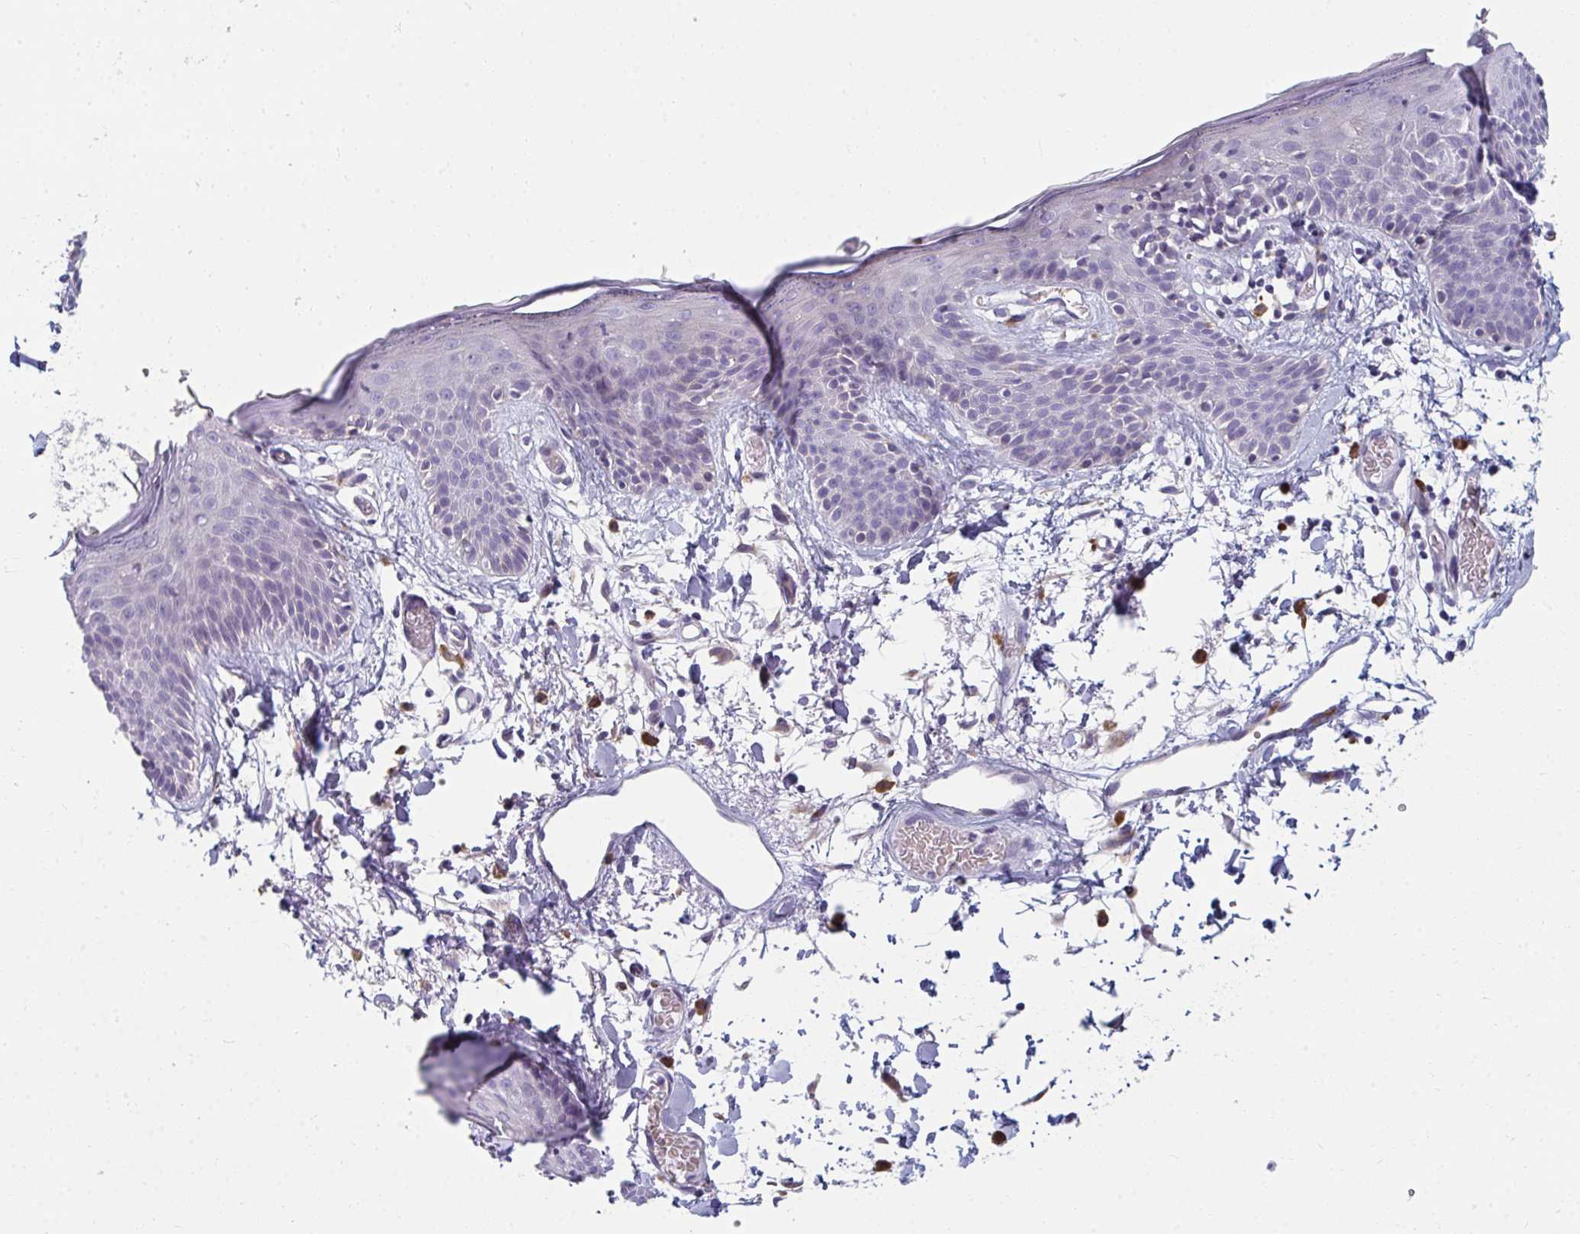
{"staining": {"intensity": "negative", "quantity": "none", "location": "none"}, "tissue": "skin", "cell_type": "Fibroblasts", "image_type": "normal", "snomed": [{"axis": "morphology", "description": "Normal tissue, NOS"}, {"axis": "topography", "description": "Skin"}], "caption": "IHC image of normal skin: human skin stained with DAB (3,3'-diaminobenzidine) exhibits no significant protein expression in fibroblasts.", "gene": "EIF1AD", "patient": {"sex": "male", "age": 79}}